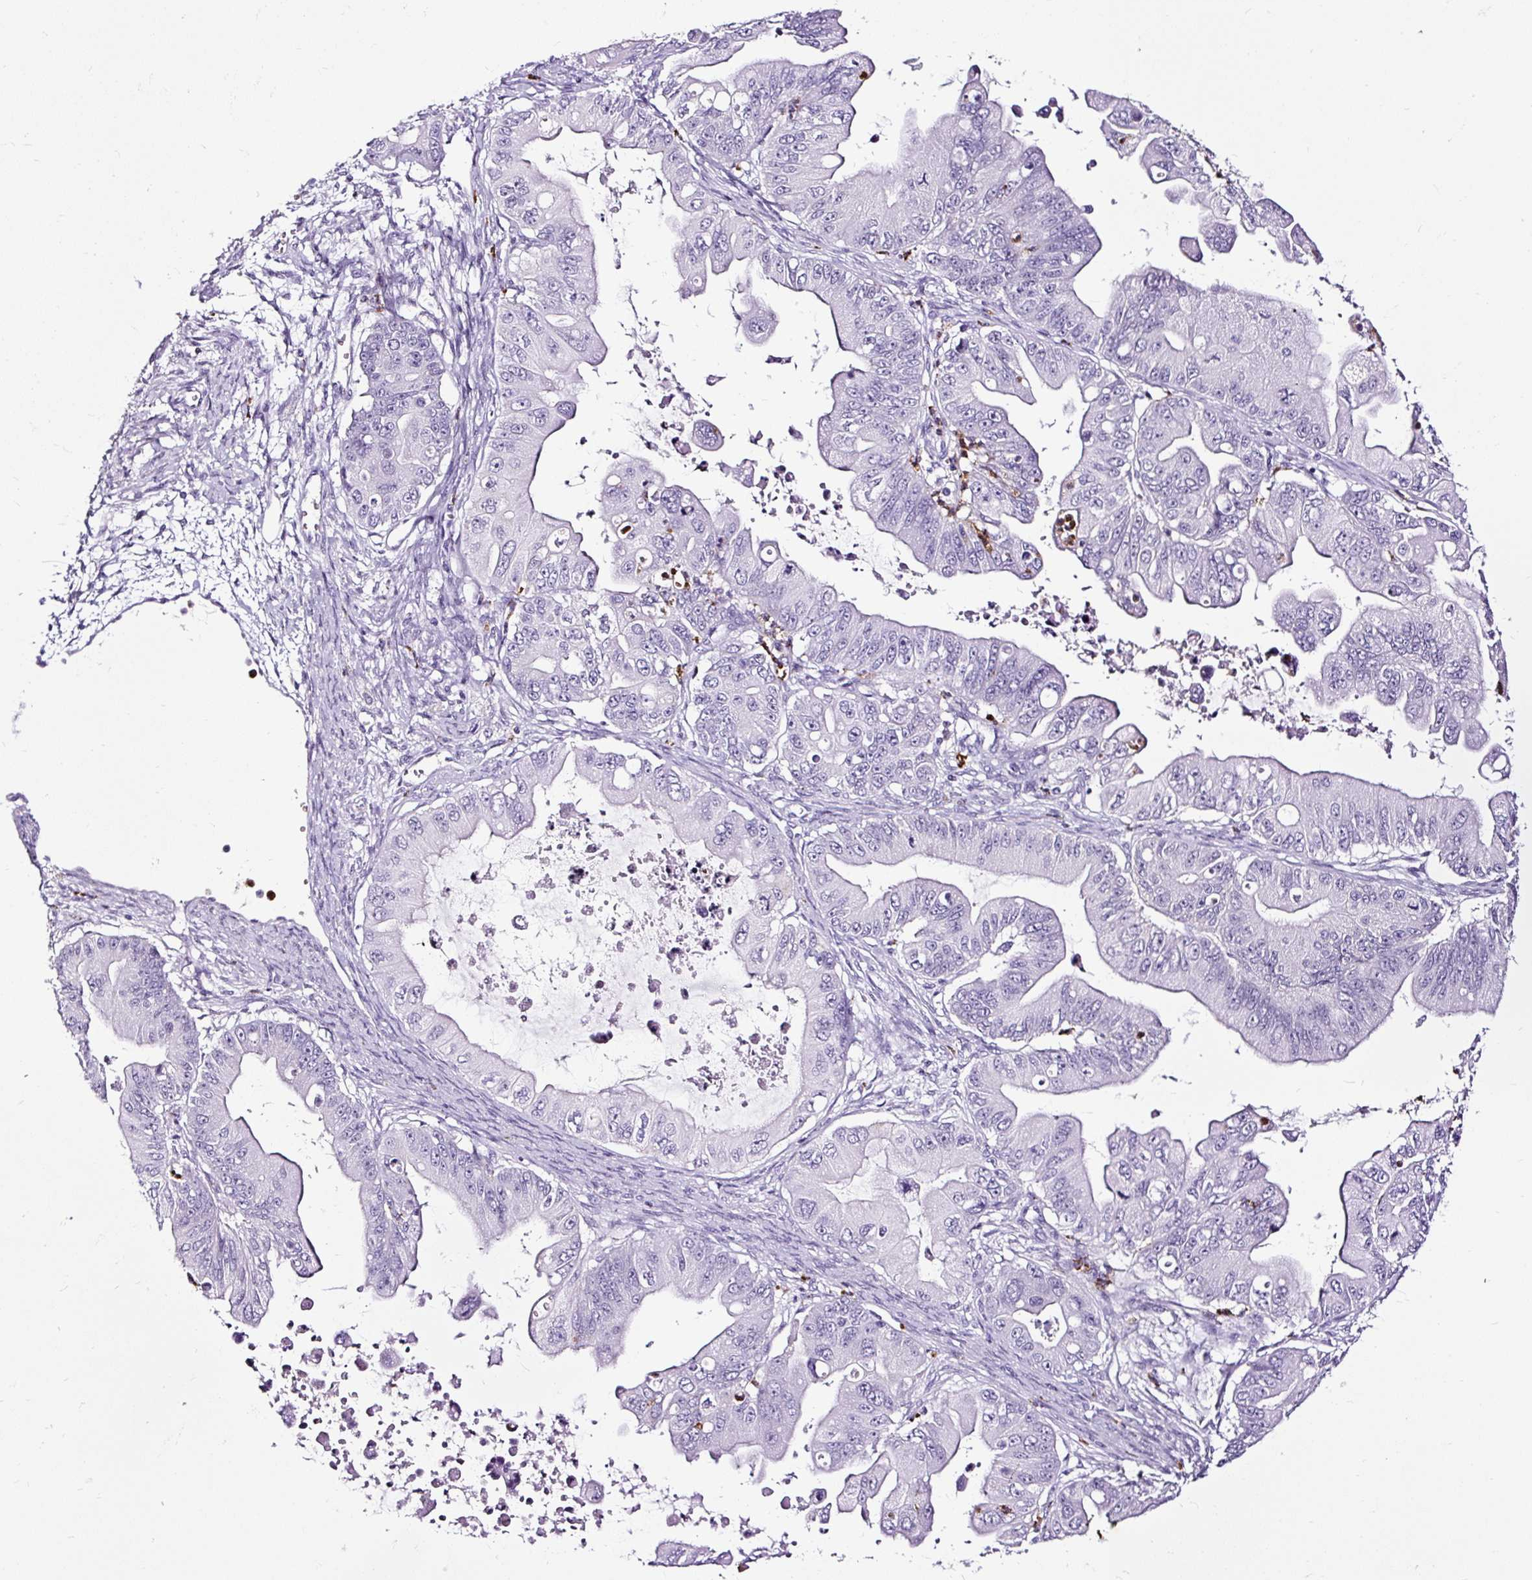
{"staining": {"intensity": "negative", "quantity": "none", "location": "none"}, "tissue": "ovarian cancer", "cell_type": "Tumor cells", "image_type": "cancer", "snomed": [{"axis": "morphology", "description": "Cystadenocarcinoma, mucinous, NOS"}, {"axis": "topography", "description": "Ovary"}], "caption": "An image of ovarian cancer (mucinous cystadenocarcinoma) stained for a protein reveals no brown staining in tumor cells.", "gene": "SLC7A8", "patient": {"sex": "female", "age": 71}}